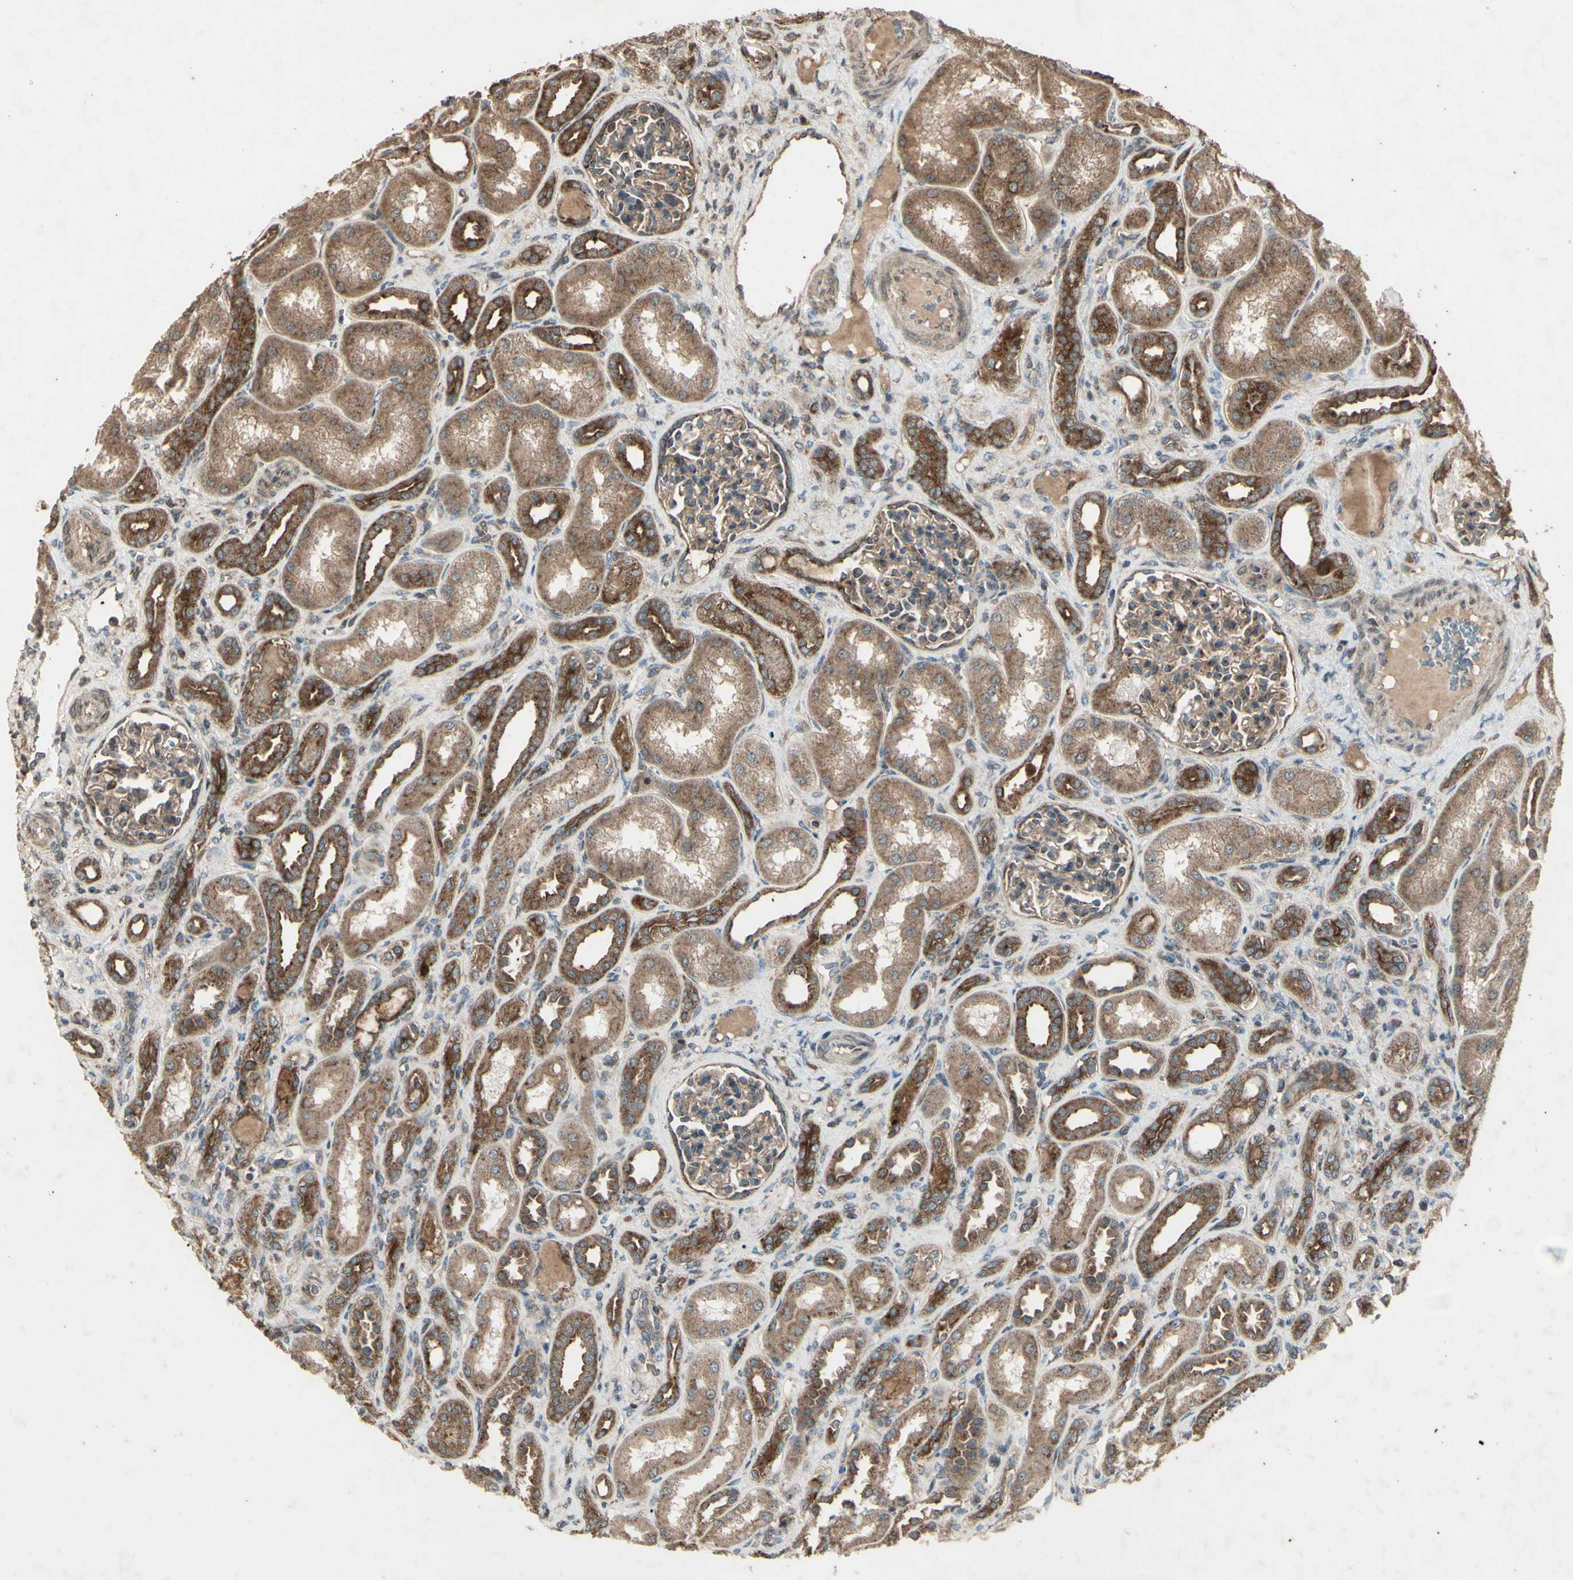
{"staining": {"intensity": "moderate", "quantity": ">75%", "location": "cytoplasmic/membranous"}, "tissue": "kidney", "cell_type": "Cells in glomeruli", "image_type": "normal", "snomed": [{"axis": "morphology", "description": "Normal tissue, NOS"}, {"axis": "topography", "description": "Kidney"}], "caption": "The micrograph shows immunohistochemical staining of unremarkable kidney. There is moderate cytoplasmic/membranous positivity is appreciated in approximately >75% of cells in glomeruli. The staining was performed using DAB, with brown indicating positive protein expression. Nuclei are stained blue with hematoxylin.", "gene": "AP1G1", "patient": {"sex": "male", "age": 7}}